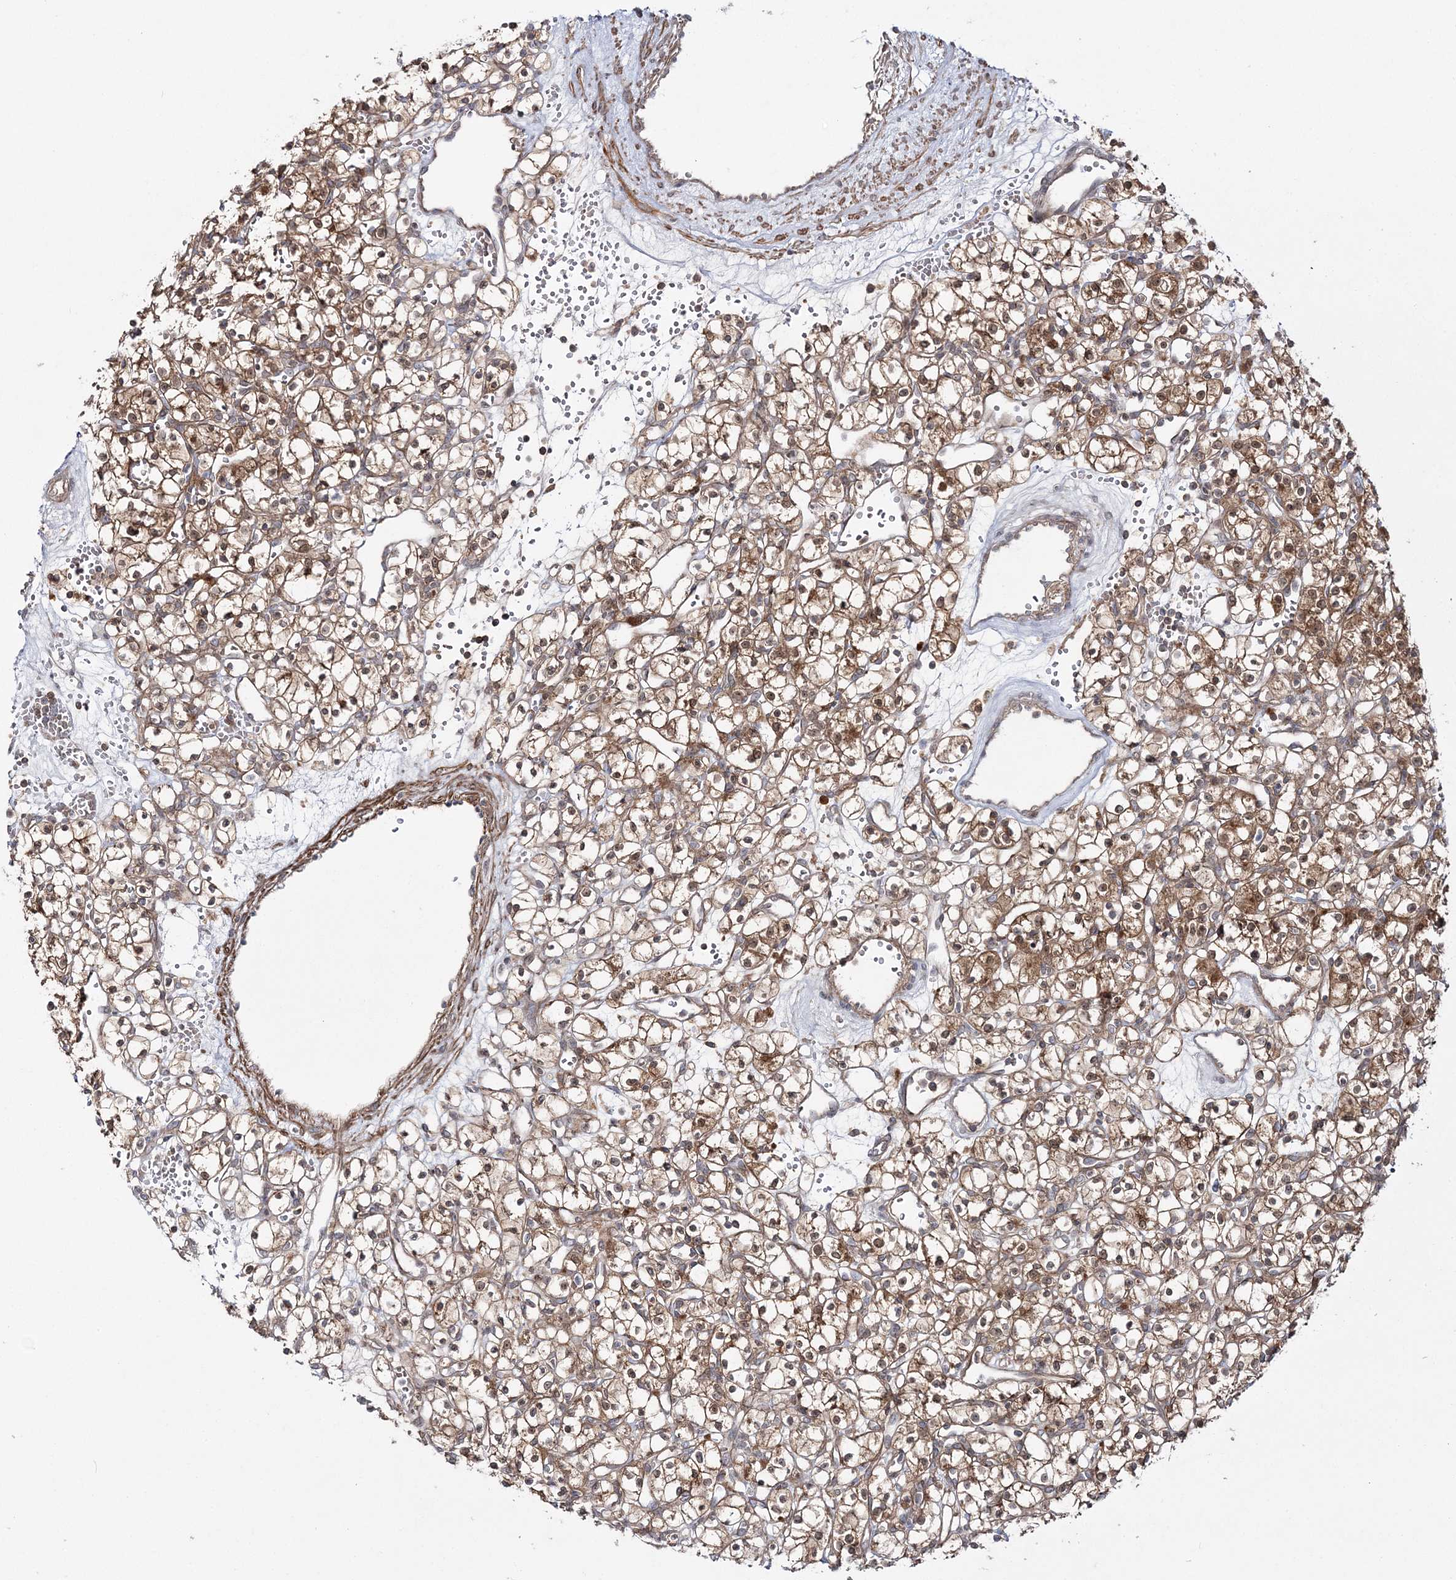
{"staining": {"intensity": "moderate", "quantity": ">75%", "location": "cytoplasmic/membranous,nuclear"}, "tissue": "renal cancer", "cell_type": "Tumor cells", "image_type": "cancer", "snomed": [{"axis": "morphology", "description": "Adenocarcinoma, NOS"}, {"axis": "topography", "description": "Kidney"}], "caption": "IHC of renal adenocarcinoma displays medium levels of moderate cytoplasmic/membranous and nuclear staining in approximately >75% of tumor cells.", "gene": "MOCS2", "patient": {"sex": "female", "age": 59}}